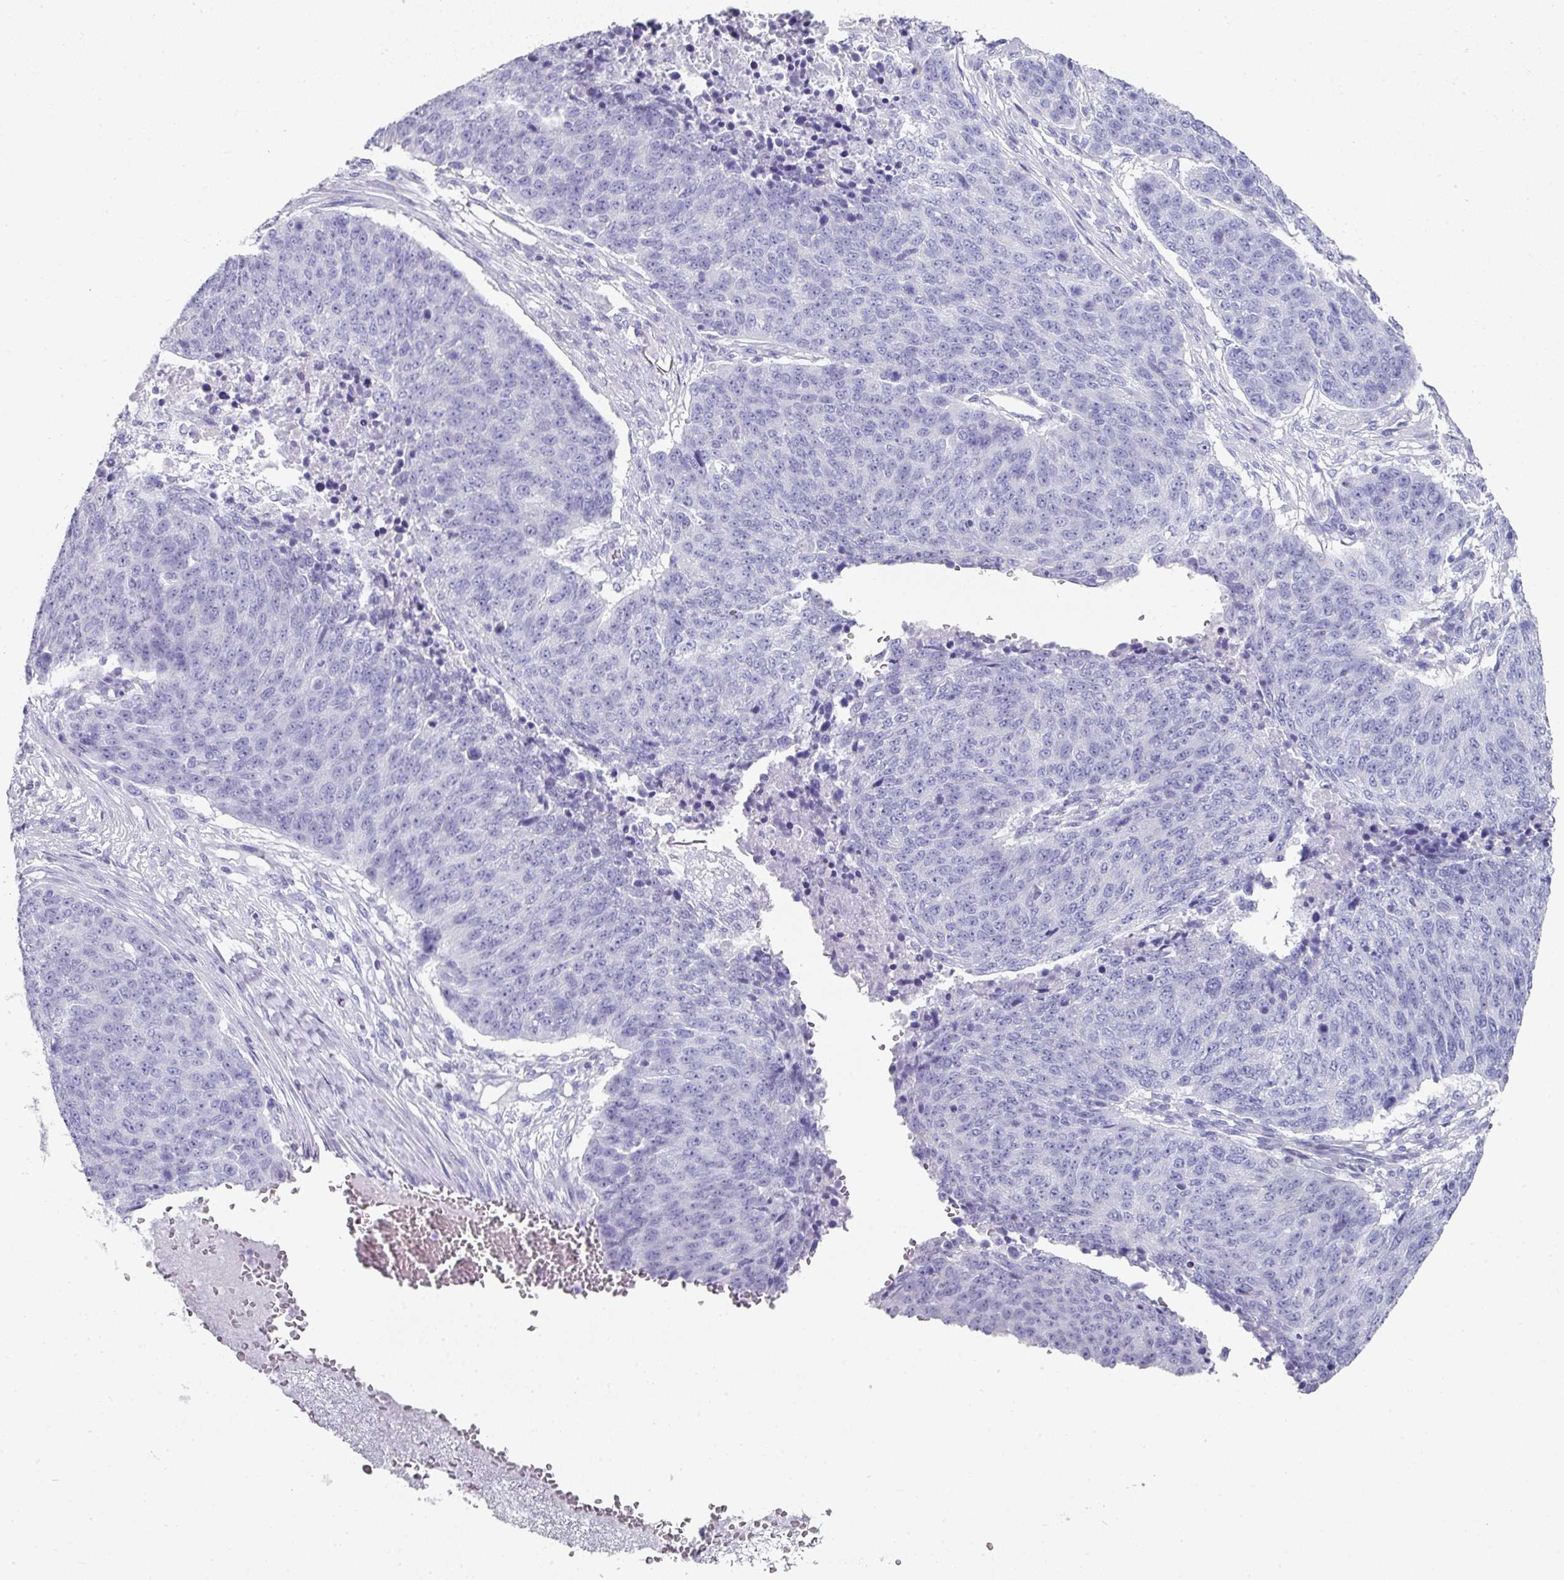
{"staining": {"intensity": "negative", "quantity": "none", "location": "none"}, "tissue": "lung cancer", "cell_type": "Tumor cells", "image_type": "cancer", "snomed": [{"axis": "morphology", "description": "Normal tissue, NOS"}, {"axis": "morphology", "description": "Squamous cell carcinoma, NOS"}, {"axis": "topography", "description": "Lymph node"}, {"axis": "topography", "description": "Lung"}], "caption": "The photomicrograph demonstrates no staining of tumor cells in lung cancer.", "gene": "SETBP1", "patient": {"sex": "male", "age": 66}}